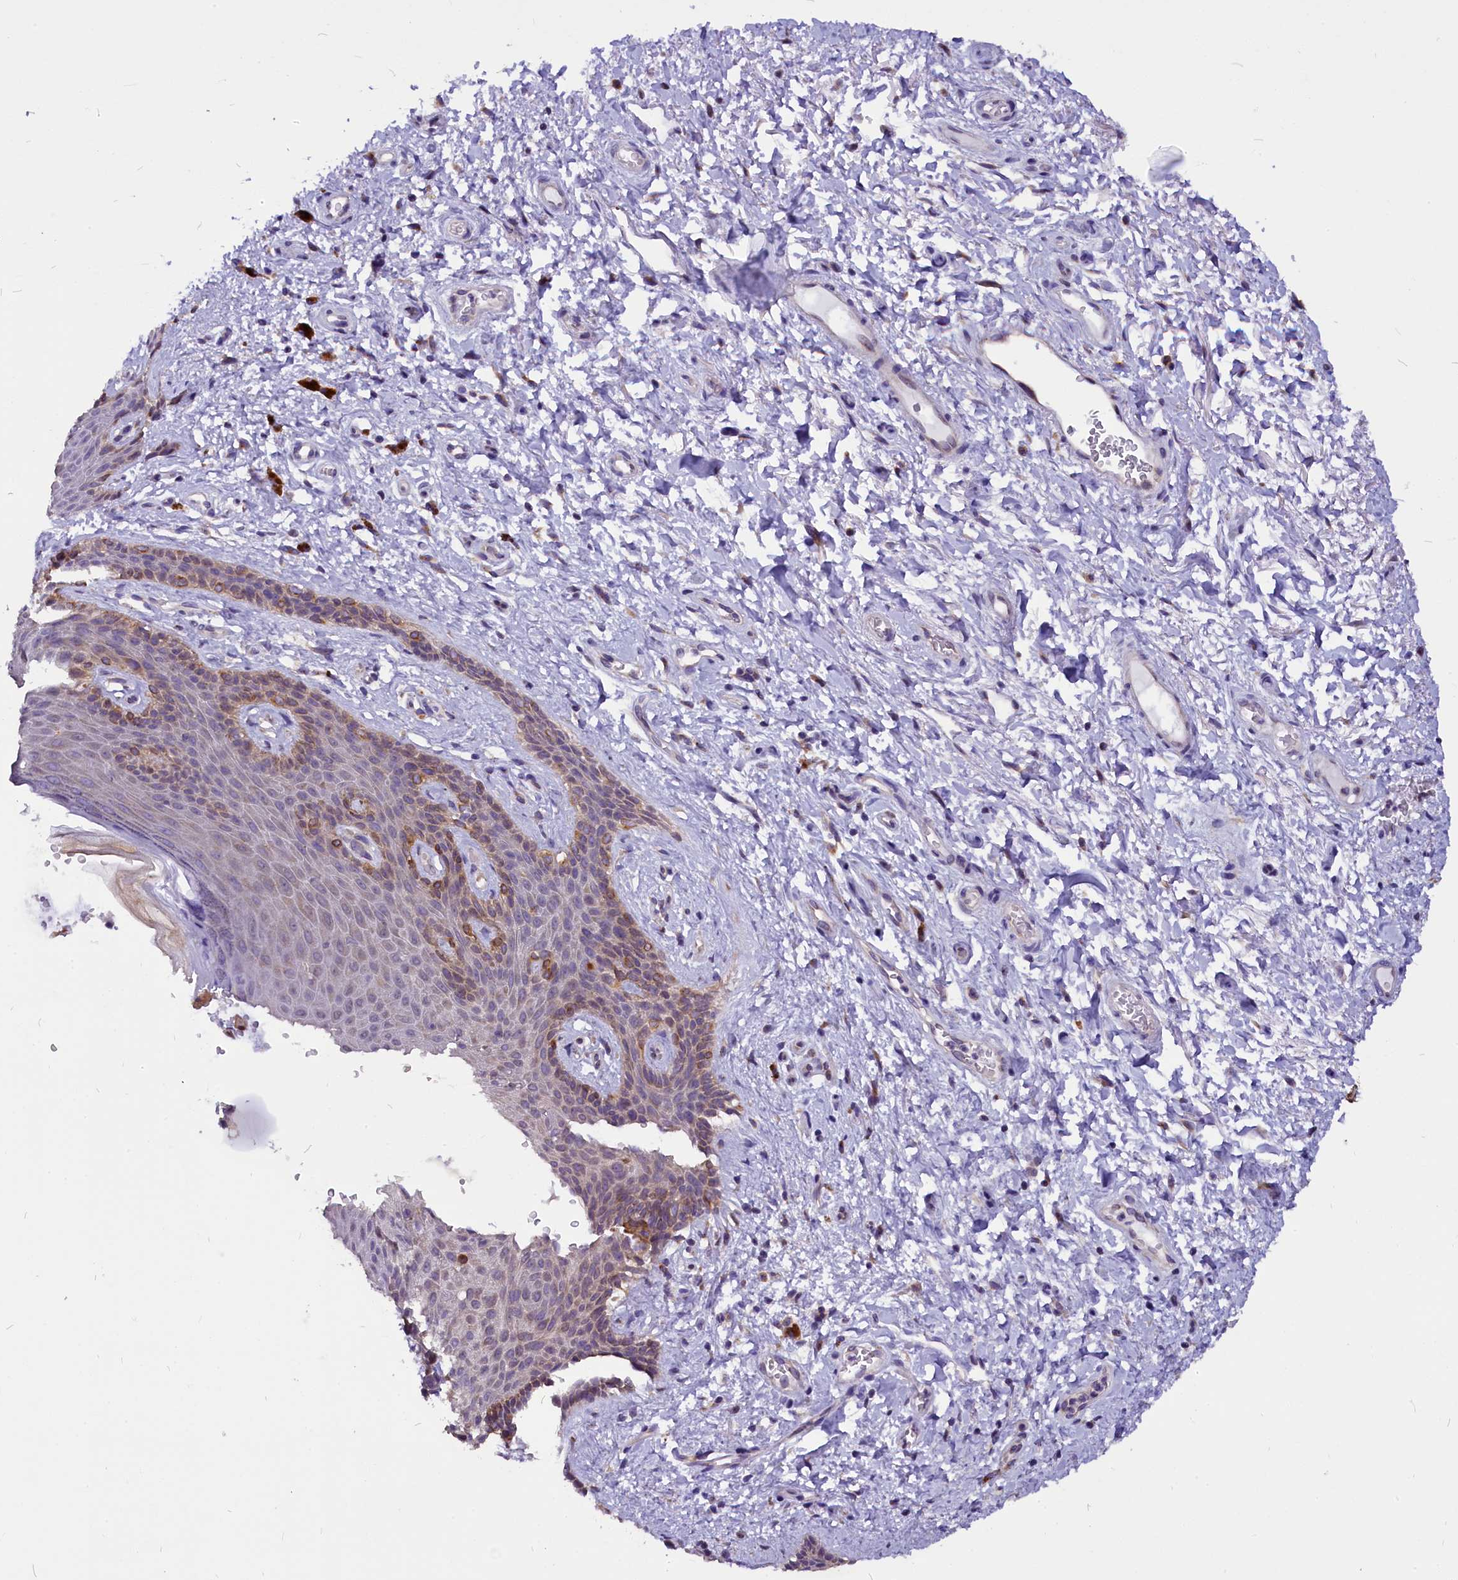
{"staining": {"intensity": "weak", "quantity": "<25%", "location": "cytoplasmic/membranous"}, "tissue": "skin", "cell_type": "Epidermal cells", "image_type": "normal", "snomed": [{"axis": "morphology", "description": "Normal tissue, NOS"}, {"axis": "topography", "description": "Anal"}], "caption": "This image is of normal skin stained with immunohistochemistry to label a protein in brown with the nuclei are counter-stained blue. There is no expression in epidermal cells. (Immunohistochemistry, brightfield microscopy, high magnification).", "gene": "CEP170", "patient": {"sex": "female", "age": 46}}